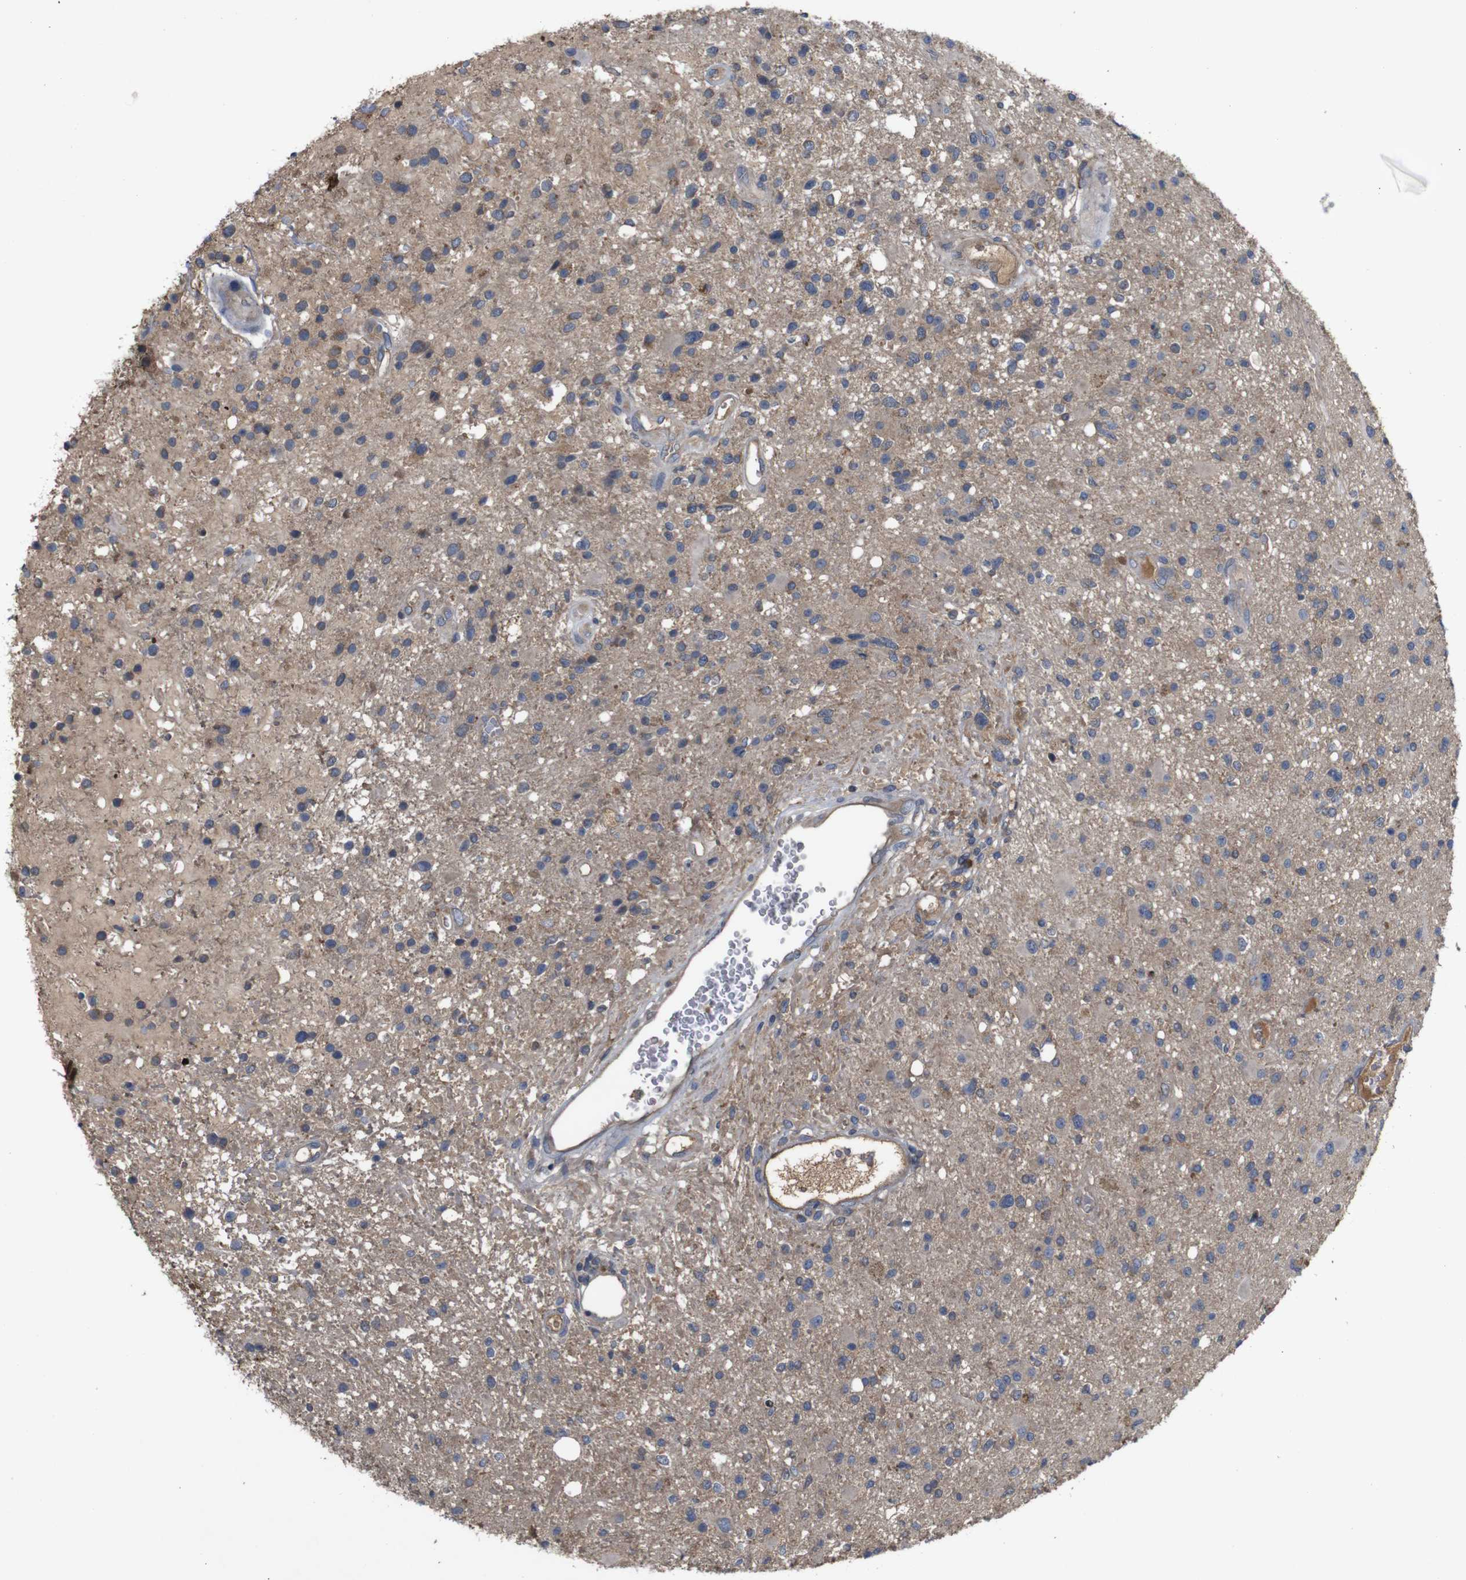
{"staining": {"intensity": "weak", "quantity": "<25%", "location": "cytoplasmic/membranous"}, "tissue": "glioma", "cell_type": "Tumor cells", "image_type": "cancer", "snomed": [{"axis": "morphology", "description": "Glioma, malignant, High grade"}, {"axis": "topography", "description": "Brain"}], "caption": "High power microscopy photomicrograph of an immunohistochemistry photomicrograph of glioma, revealing no significant expression in tumor cells.", "gene": "PTPN1", "patient": {"sex": "male", "age": 33}}